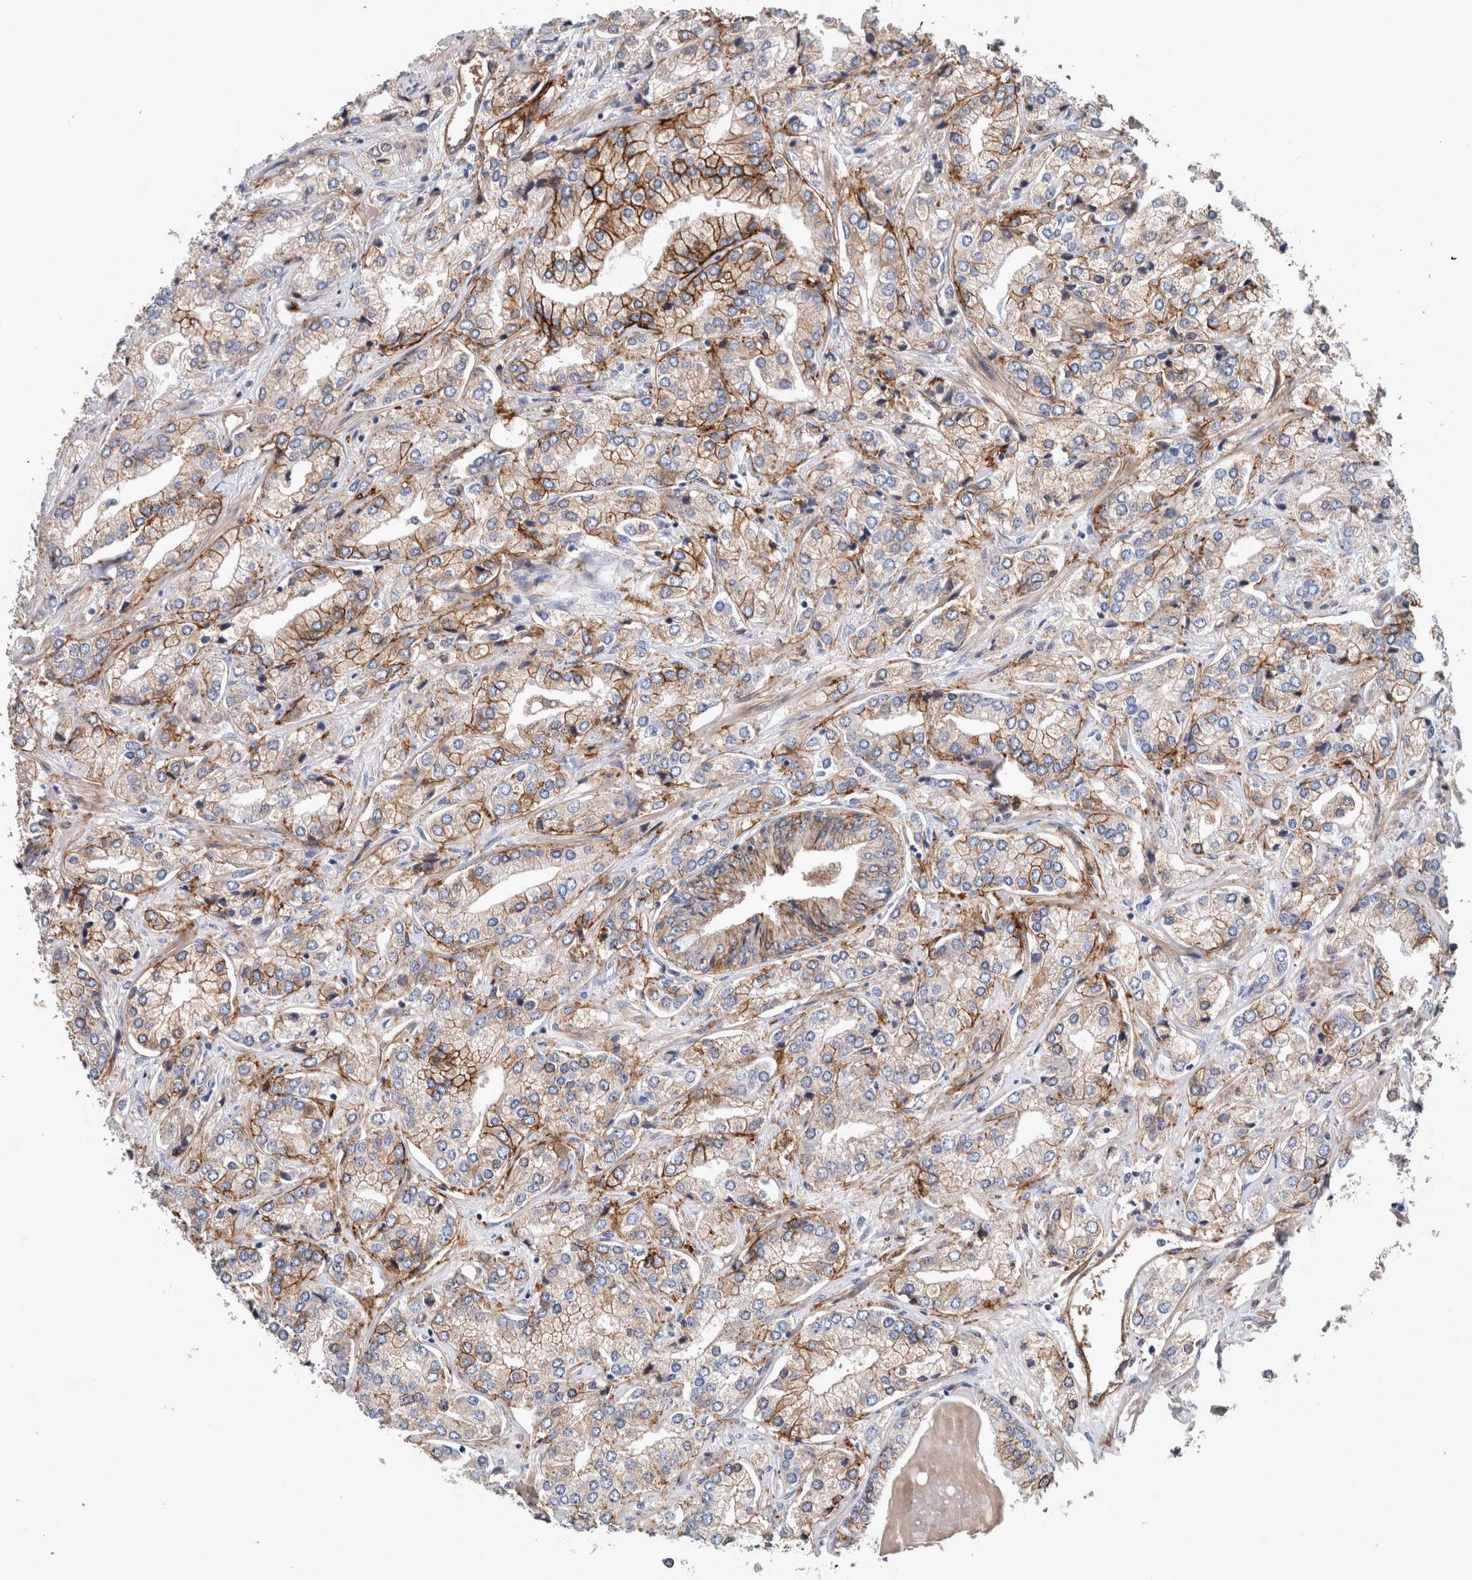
{"staining": {"intensity": "moderate", "quantity": "25%-75%", "location": "cytoplasmic/membranous"}, "tissue": "prostate cancer", "cell_type": "Tumor cells", "image_type": "cancer", "snomed": [{"axis": "morphology", "description": "Adenocarcinoma, High grade"}, {"axis": "topography", "description": "Prostate"}], "caption": "About 25%-75% of tumor cells in prostate adenocarcinoma (high-grade) exhibit moderate cytoplasmic/membranous protein staining as visualized by brown immunohistochemical staining.", "gene": "BCAM", "patient": {"sex": "male", "age": 66}}